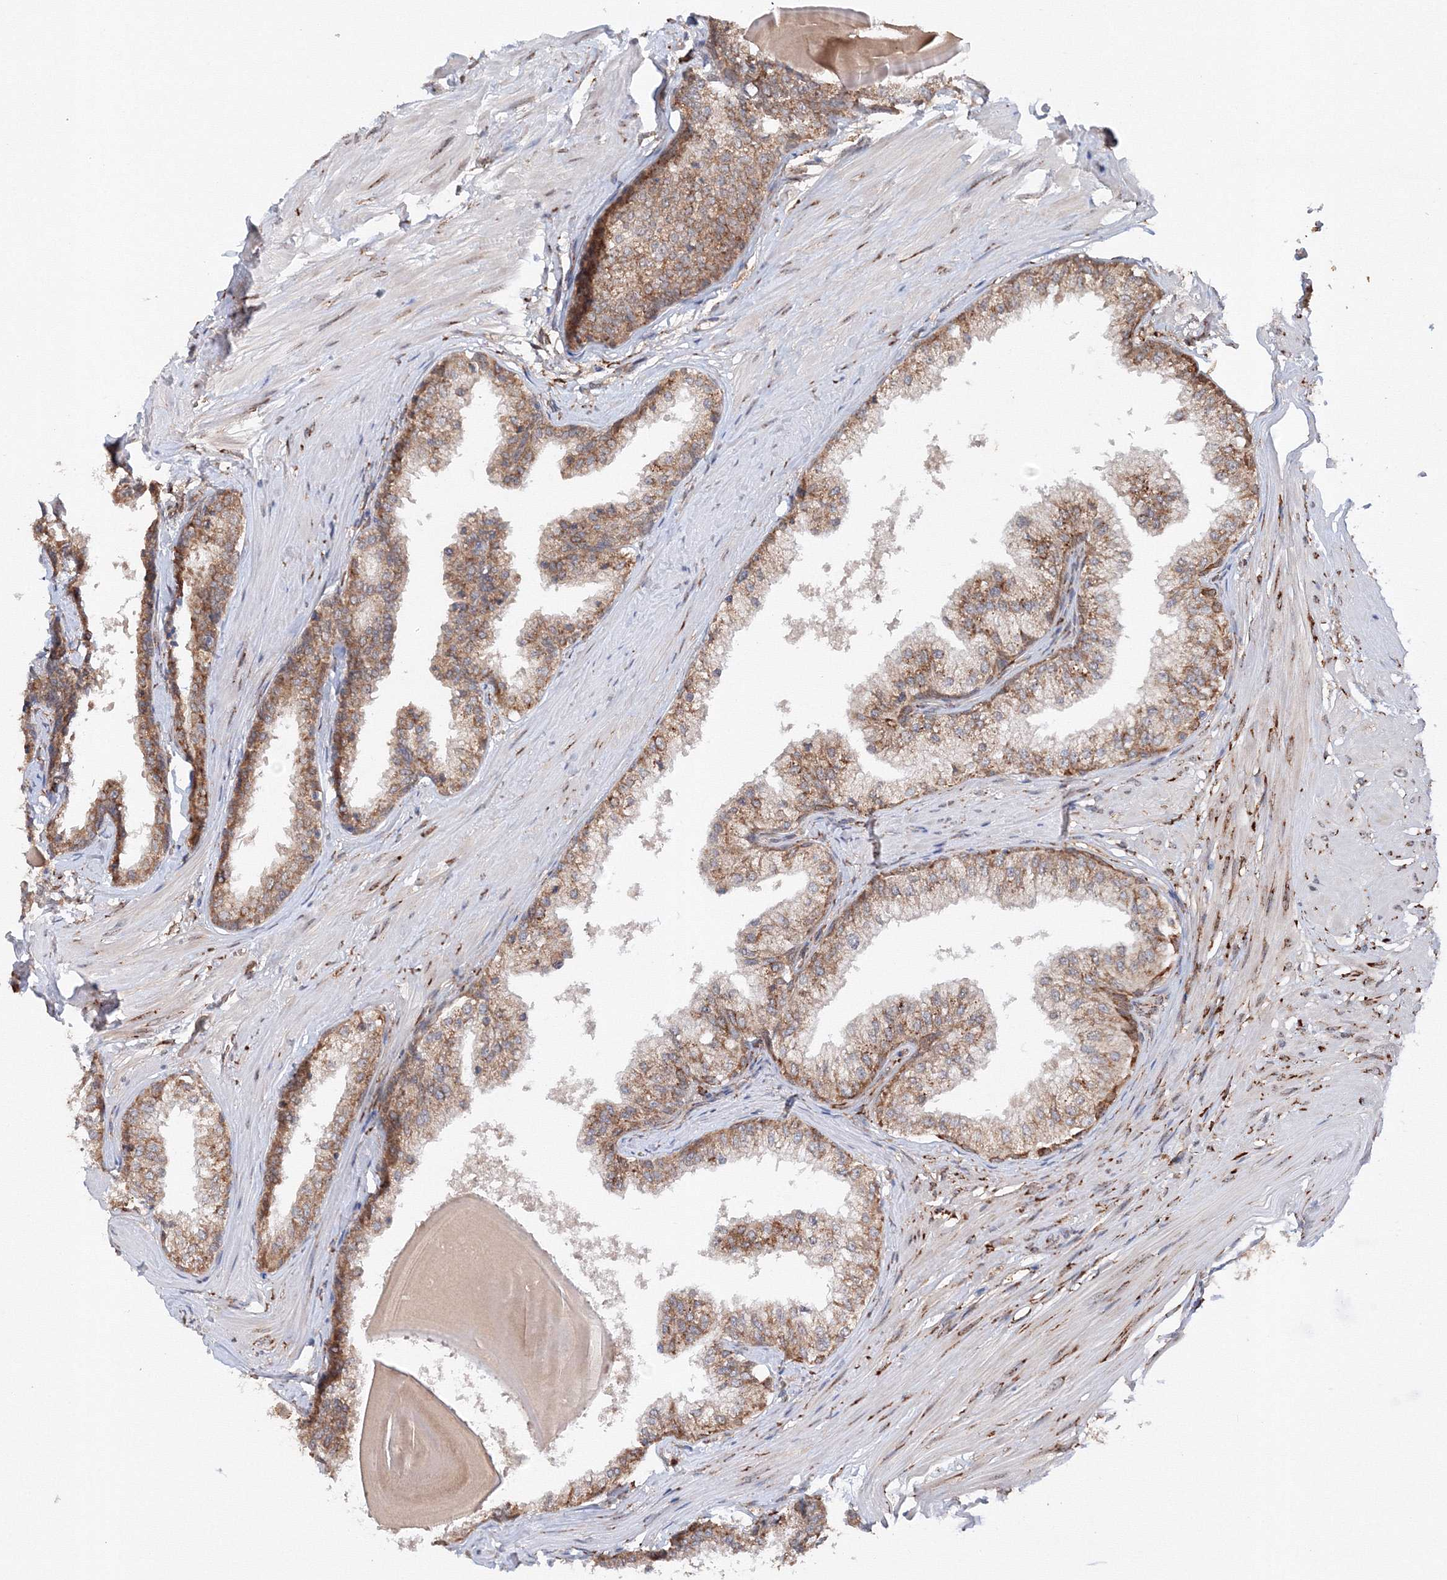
{"staining": {"intensity": "moderate", "quantity": "25%-75%", "location": "cytoplasmic/membranous"}, "tissue": "prostate", "cell_type": "Glandular cells", "image_type": "normal", "snomed": [{"axis": "morphology", "description": "Normal tissue, NOS"}, {"axis": "topography", "description": "Prostate"}], "caption": "Immunohistochemical staining of unremarkable human prostate demonstrates 25%-75% levels of moderate cytoplasmic/membranous protein positivity in approximately 25%-75% of glandular cells.", "gene": "DIS3L2", "patient": {"sex": "male", "age": 48}}